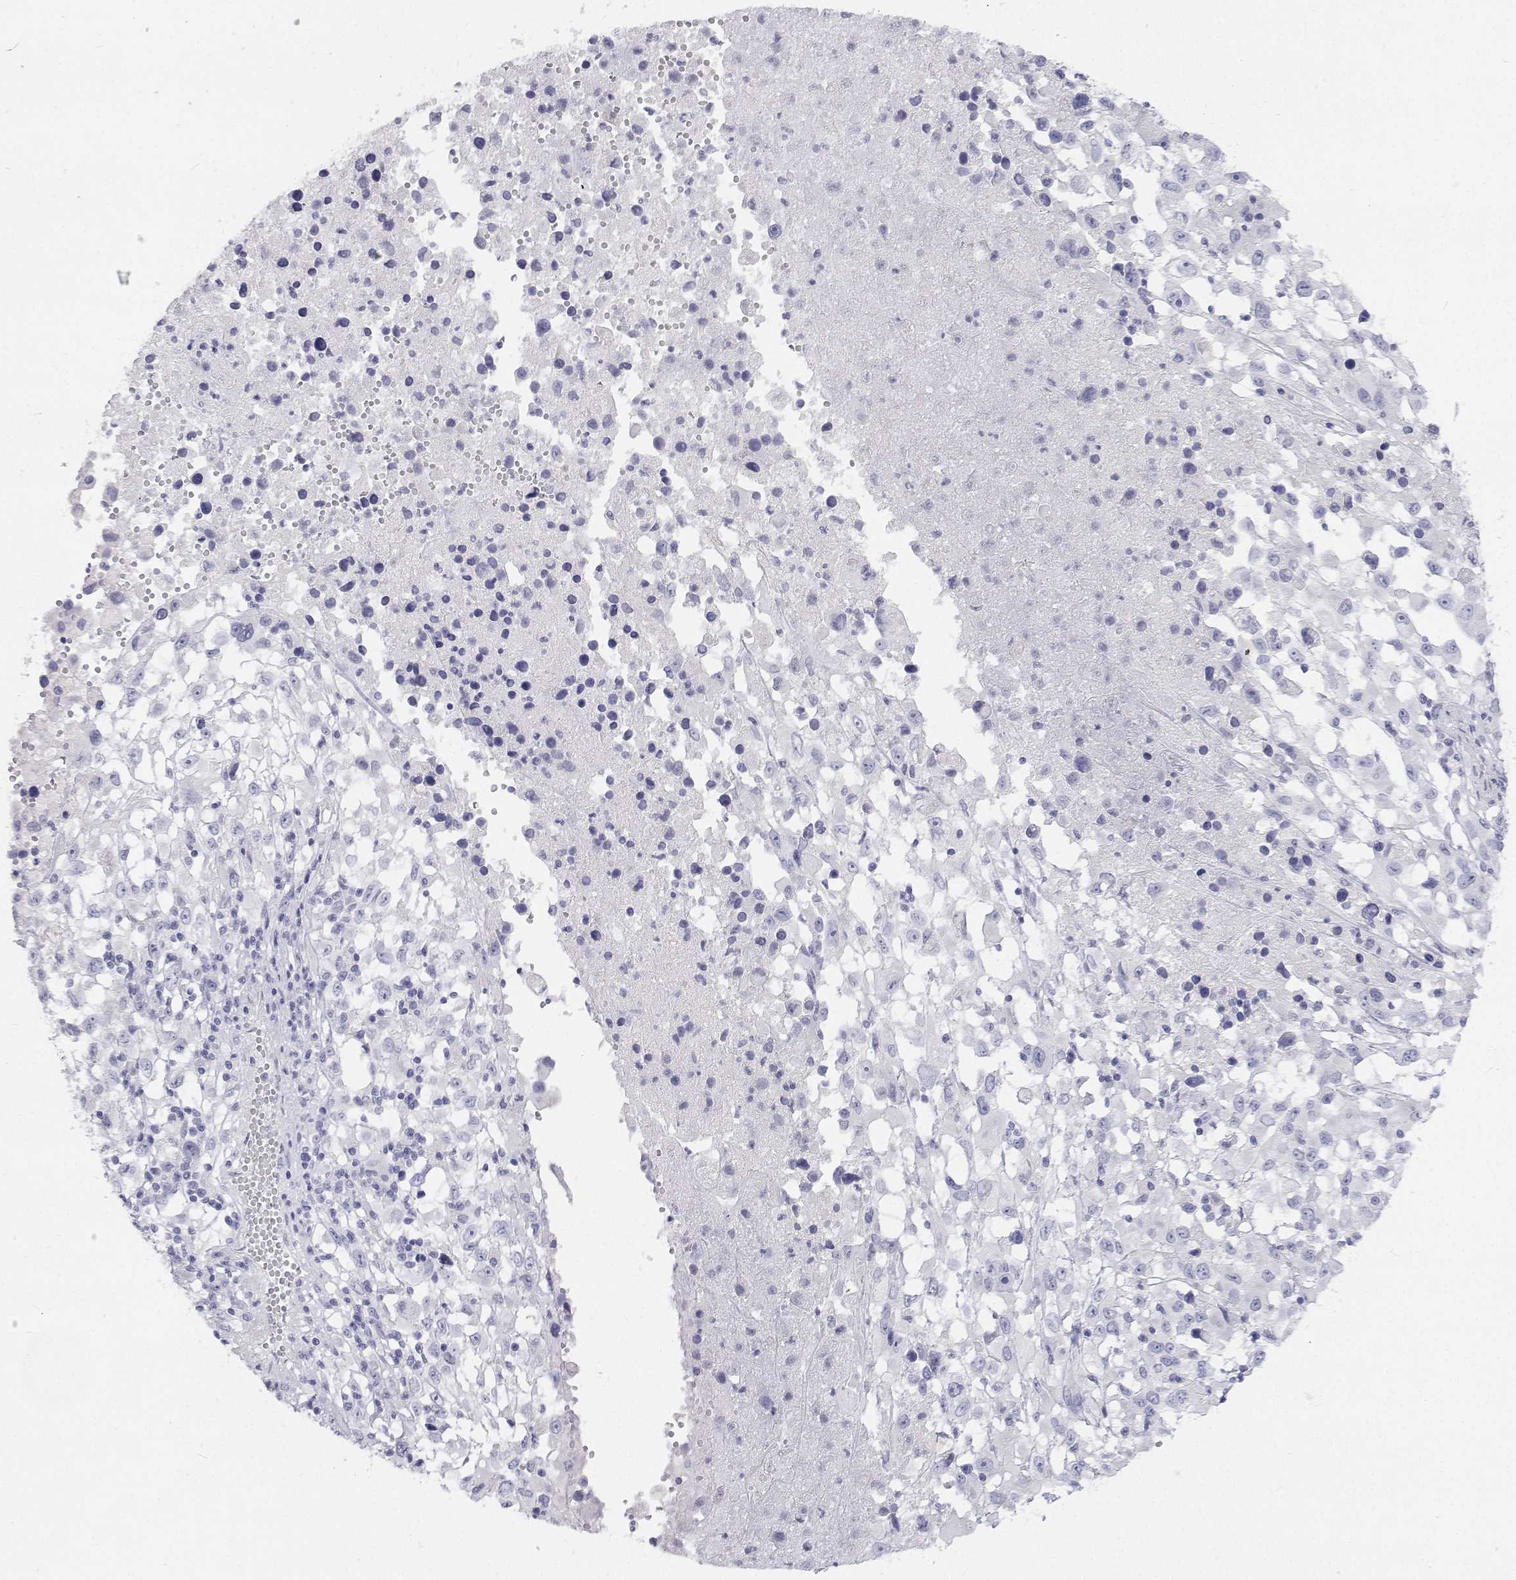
{"staining": {"intensity": "negative", "quantity": "none", "location": "none"}, "tissue": "melanoma", "cell_type": "Tumor cells", "image_type": "cancer", "snomed": [{"axis": "morphology", "description": "Malignant melanoma, Metastatic site"}, {"axis": "topography", "description": "Soft tissue"}], "caption": "High magnification brightfield microscopy of melanoma stained with DAB (brown) and counterstained with hematoxylin (blue): tumor cells show no significant expression. (Stains: DAB (3,3'-diaminobenzidine) immunohistochemistry with hematoxylin counter stain, Microscopy: brightfield microscopy at high magnification).", "gene": "NCR2", "patient": {"sex": "male", "age": 50}}